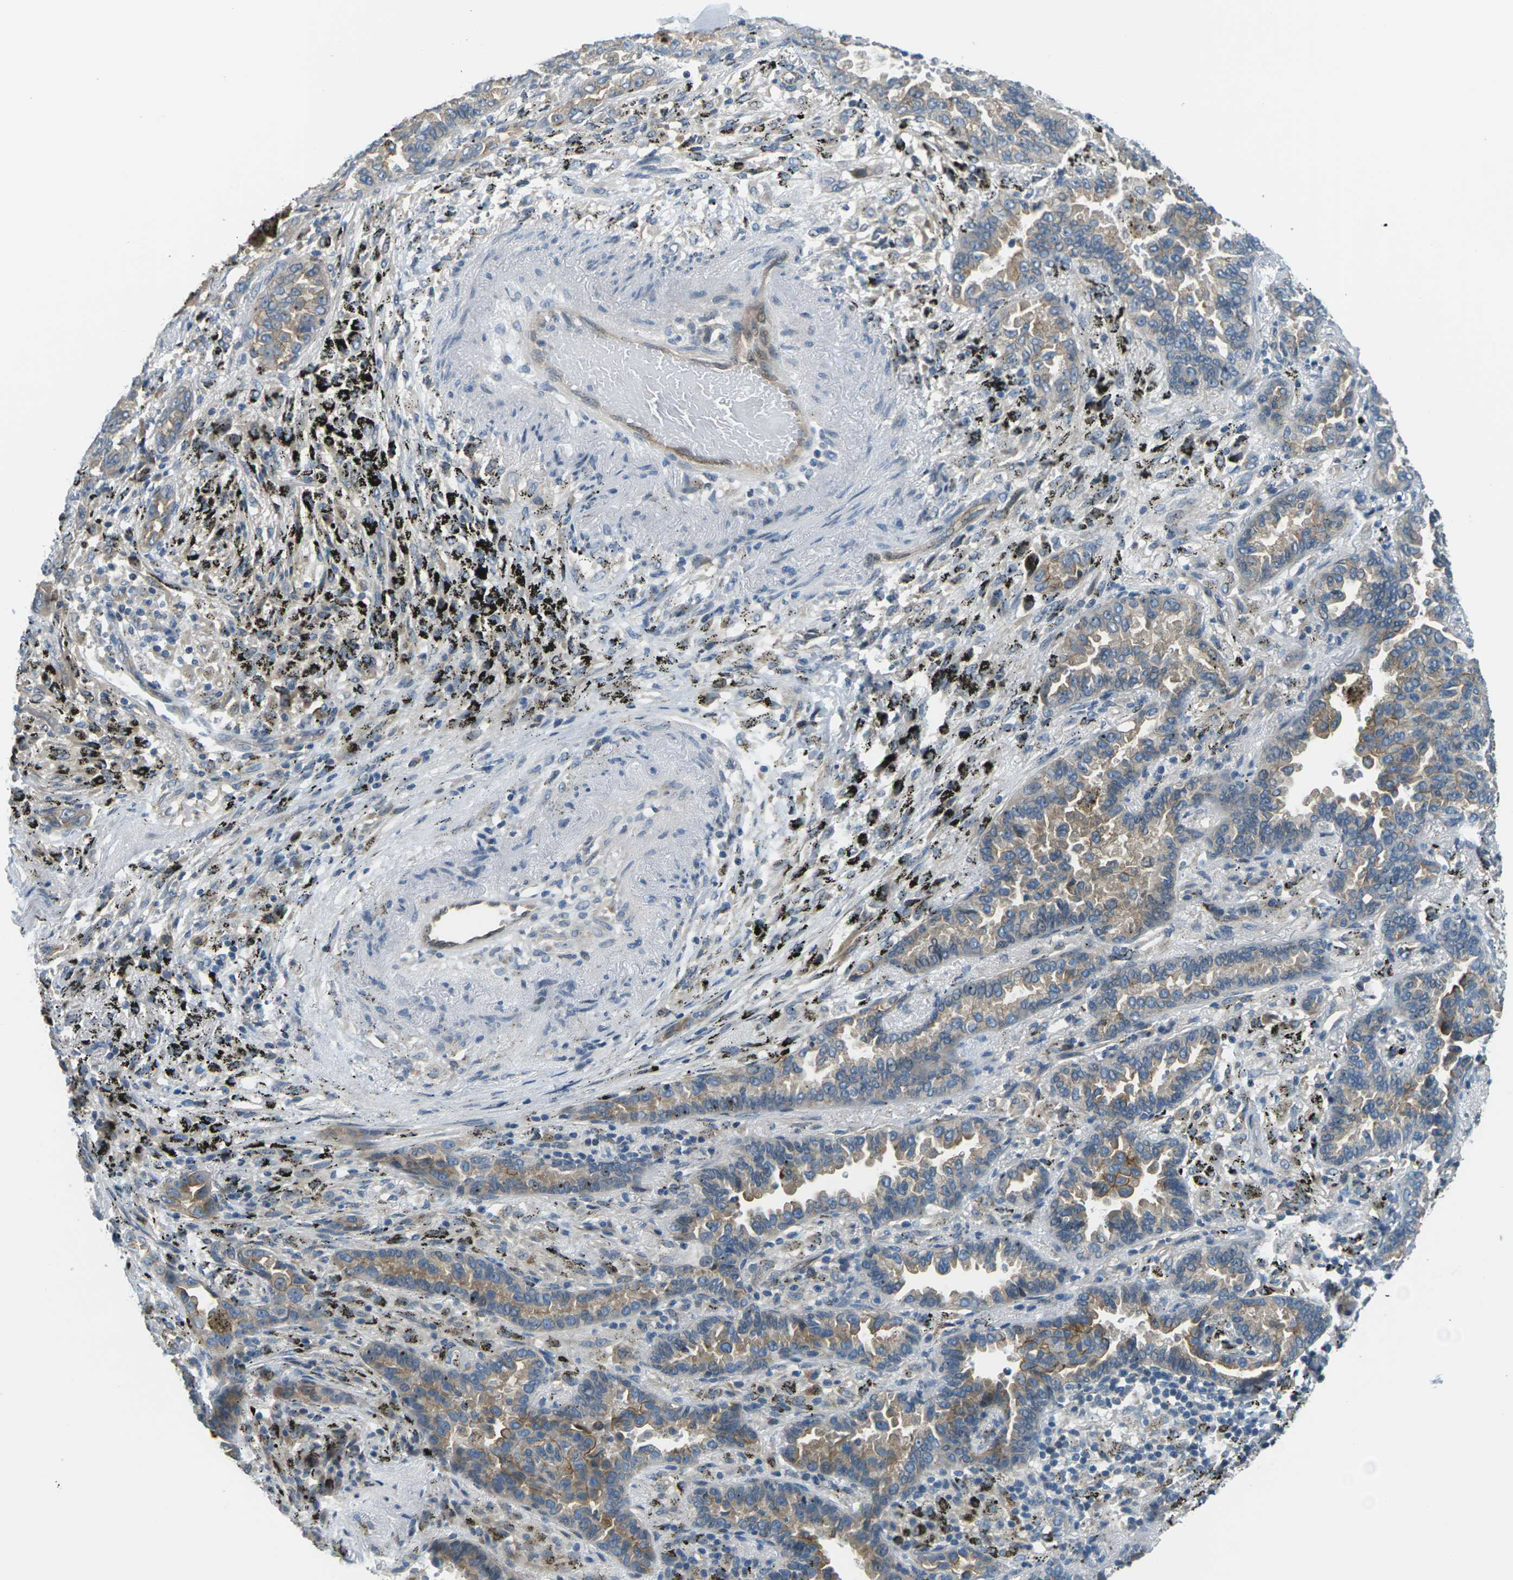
{"staining": {"intensity": "moderate", "quantity": "<25%", "location": "cytoplasmic/membranous"}, "tissue": "lung cancer", "cell_type": "Tumor cells", "image_type": "cancer", "snomed": [{"axis": "morphology", "description": "Normal tissue, NOS"}, {"axis": "morphology", "description": "Adenocarcinoma, NOS"}, {"axis": "topography", "description": "Lung"}], "caption": "Tumor cells reveal low levels of moderate cytoplasmic/membranous staining in about <25% of cells in human lung adenocarcinoma. The staining is performed using DAB brown chromogen to label protein expression. The nuclei are counter-stained blue using hematoxylin.", "gene": "SLC13A3", "patient": {"sex": "male", "age": 59}}